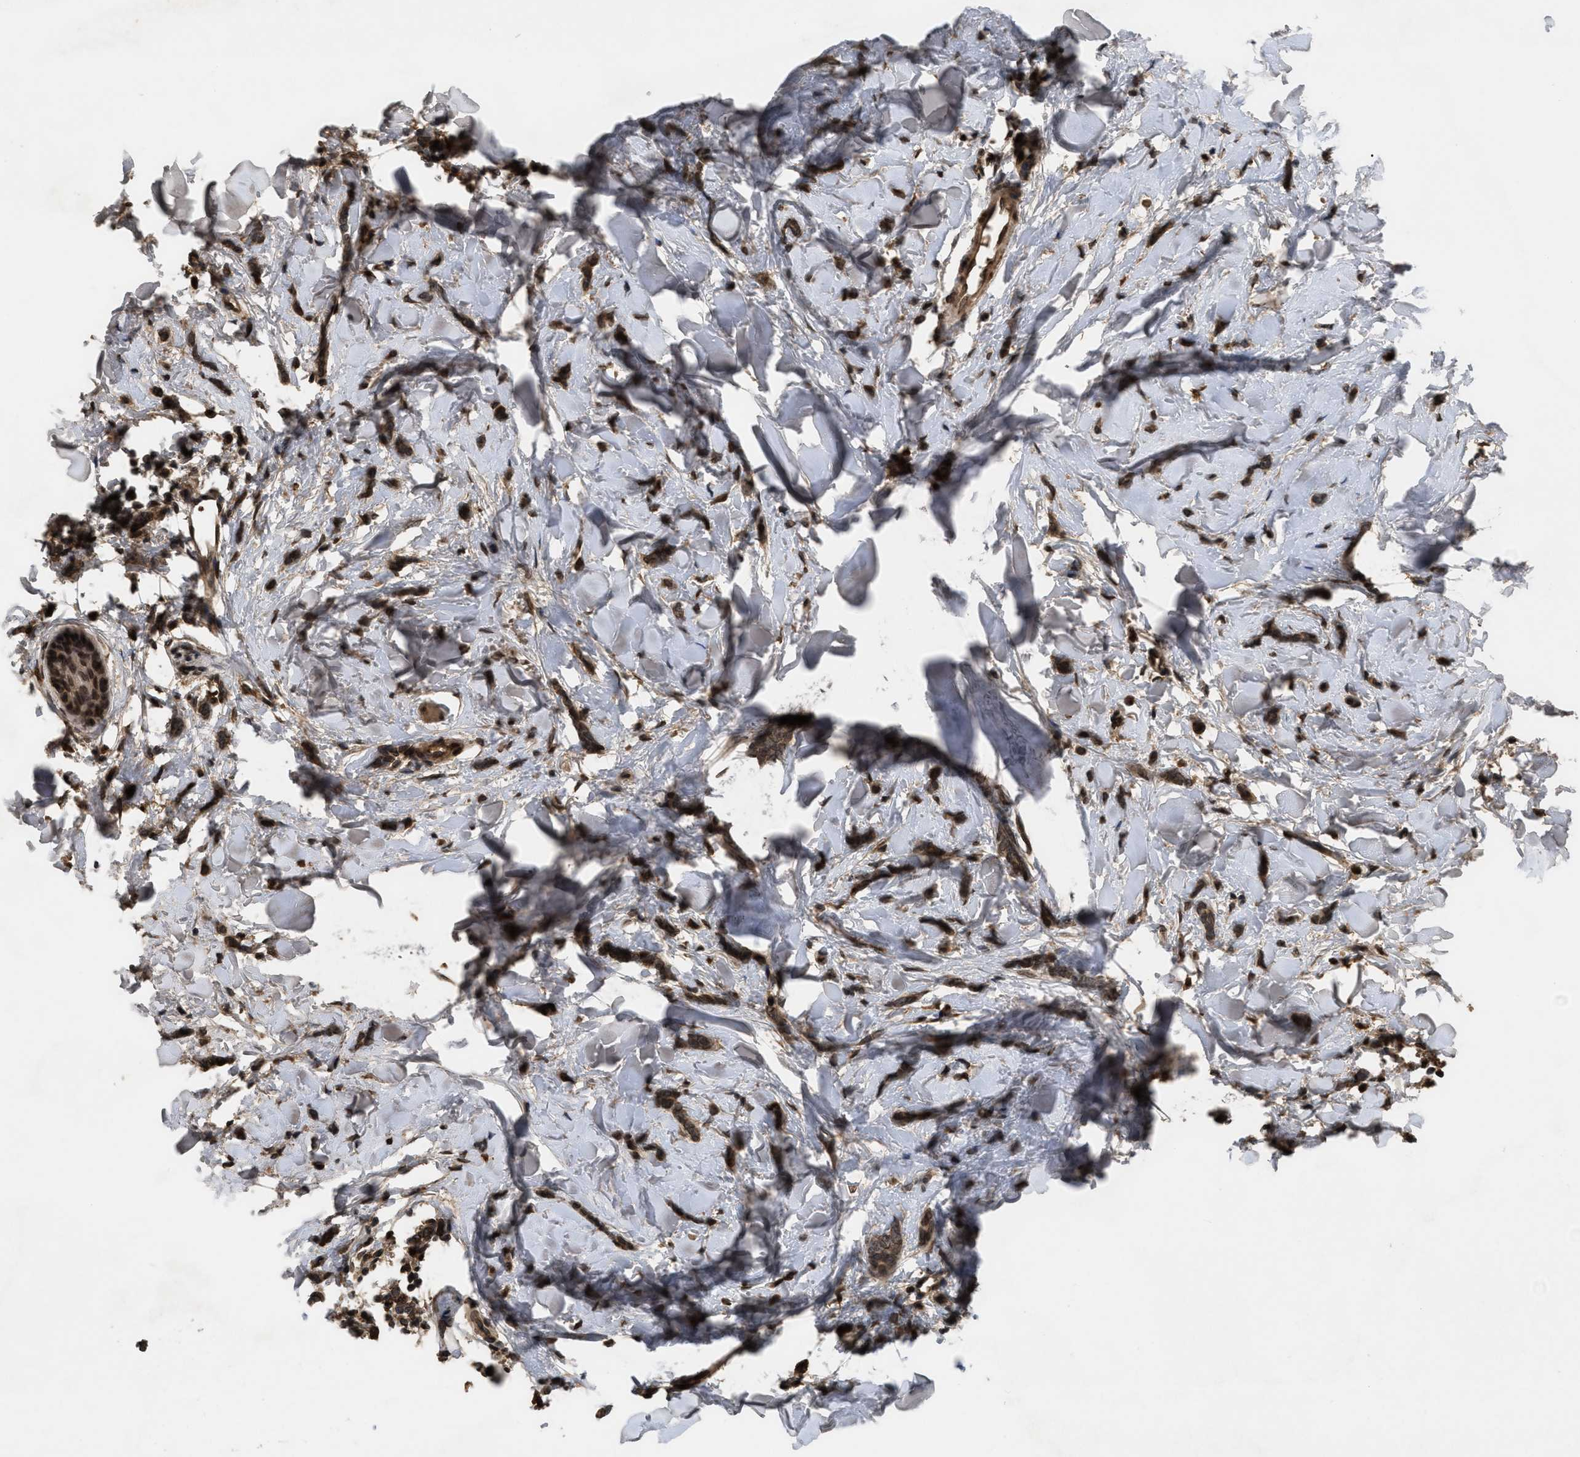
{"staining": {"intensity": "moderate", "quantity": ">75%", "location": "cytoplasmic/membranous,nuclear"}, "tissue": "breast cancer", "cell_type": "Tumor cells", "image_type": "cancer", "snomed": [{"axis": "morphology", "description": "Lobular carcinoma"}, {"axis": "topography", "description": "Skin"}, {"axis": "topography", "description": "Breast"}], "caption": "Moderate cytoplasmic/membranous and nuclear expression is seen in approximately >75% of tumor cells in breast cancer (lobular carcinoma).", "gene": "CRY1", "patient": {"sex": "female", "age": 46}}